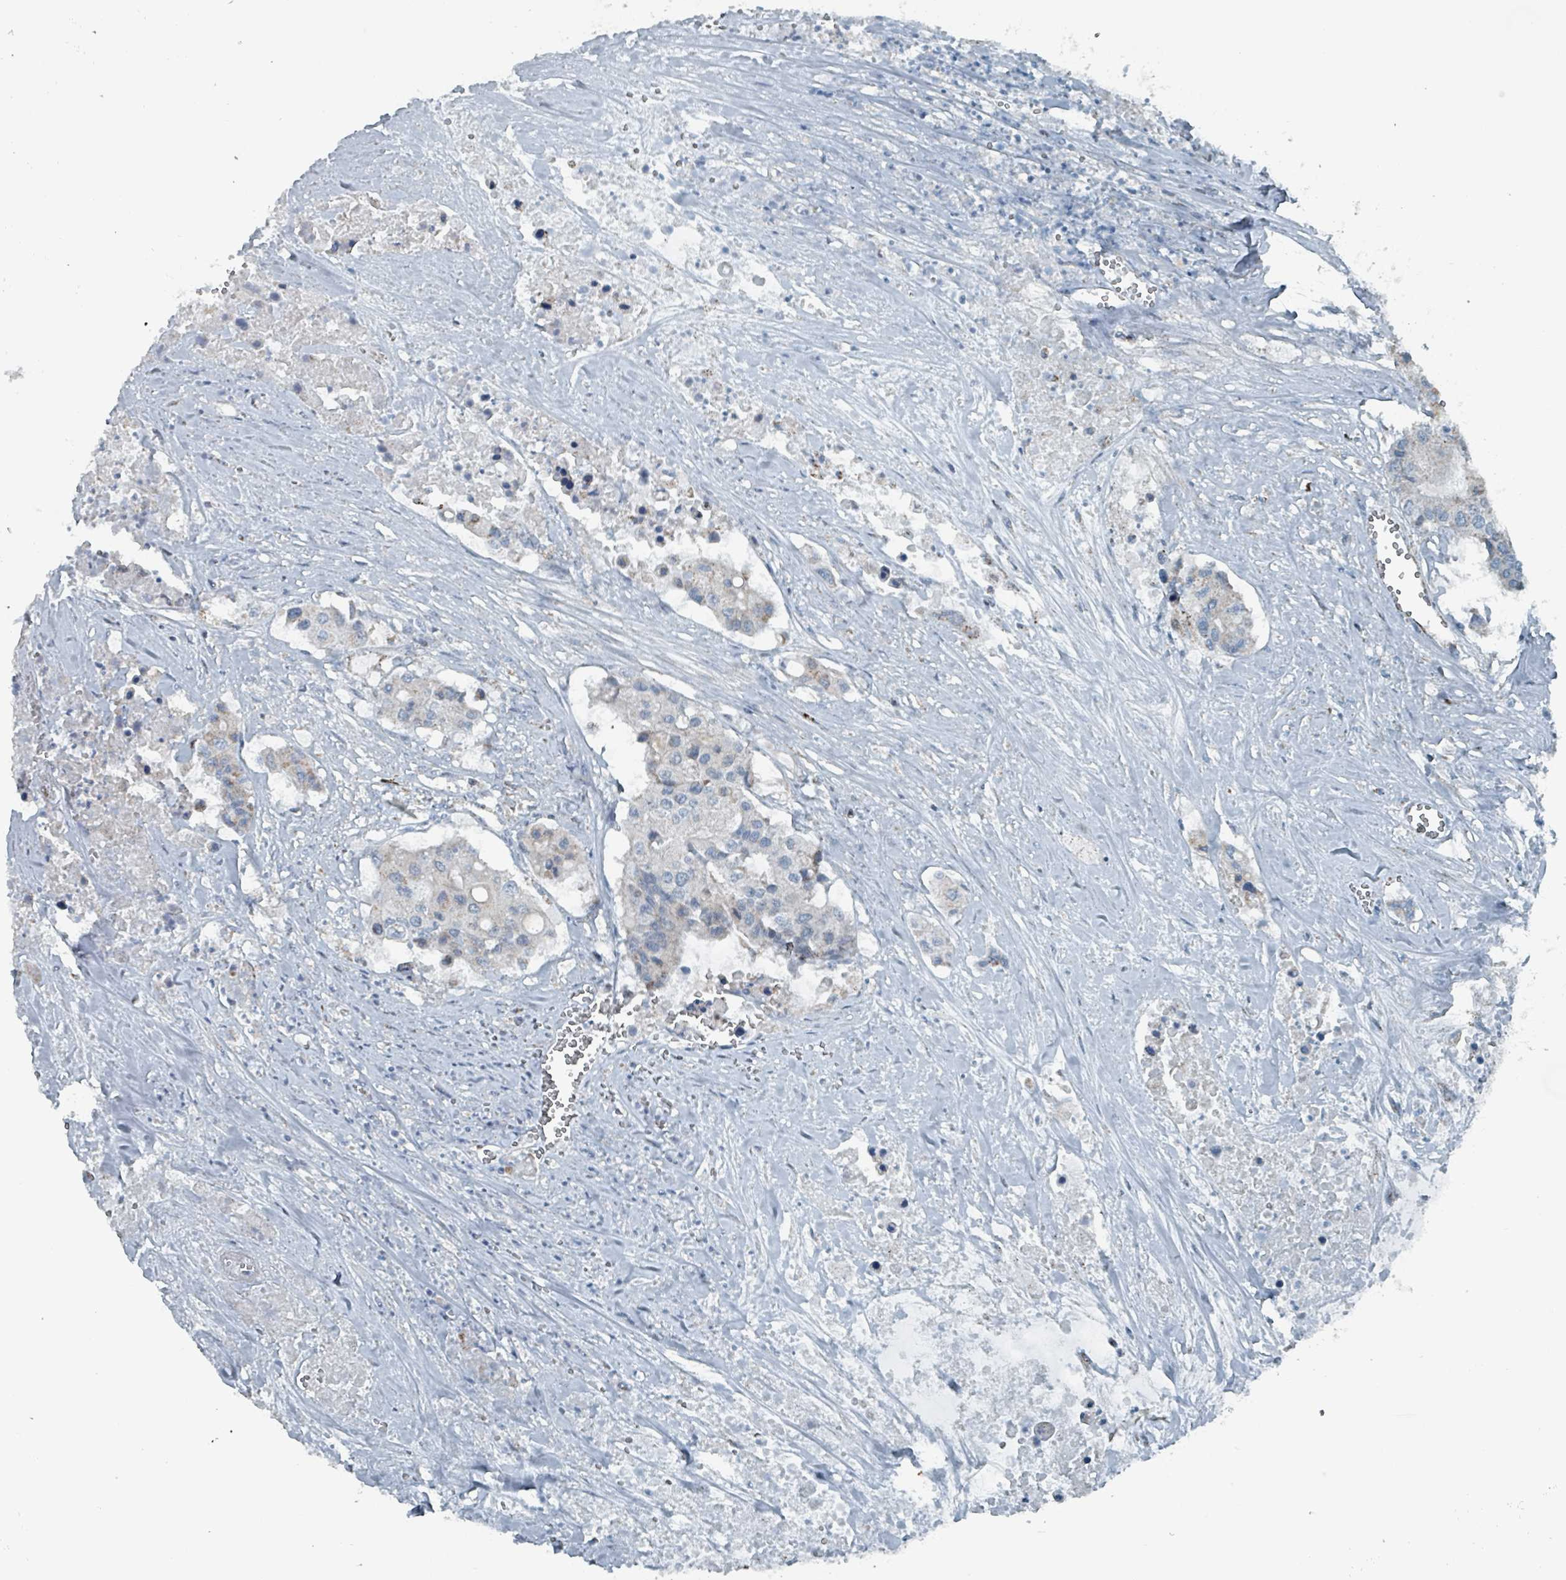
{"staining": {"intensity": "negative", "quantity": "none", "location": "none"}, "tissue": "colorectal cancer", "cell_type": "Tumor cells", "image_type": "cancer", "snomed": [{"axis": "morphology", "description": "Adenocarcinoma, NOS"}, {"axis": "topography", "description": "Colon"}], "caption": "A photomicrograph of colorectal cancer (adenocarcinoma) stained for a protein displays no brown staining in tumor cells.", "gene": "ABHD18", "patient": {"sex": "male", "age": 77}}